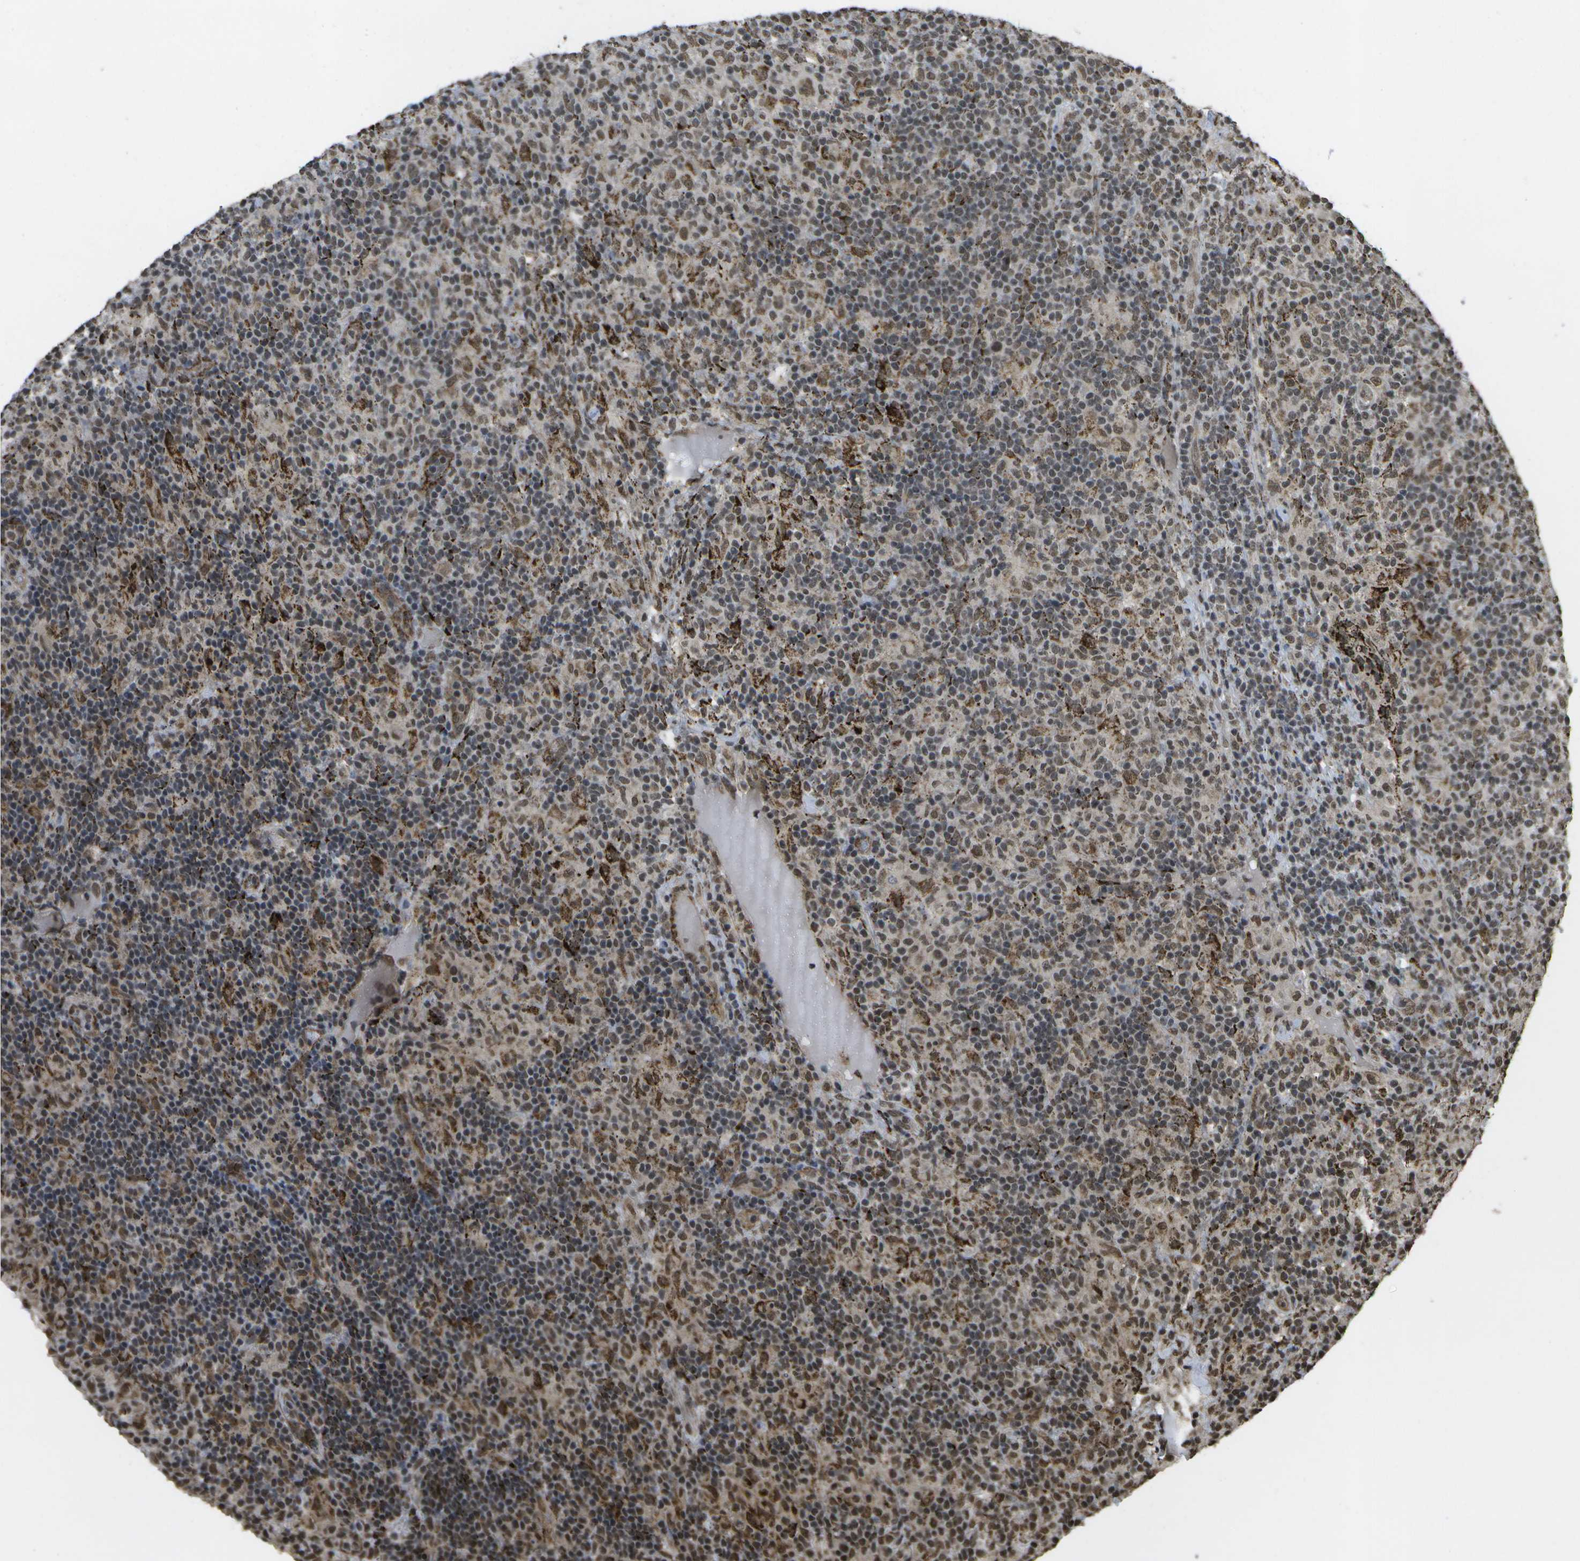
{"staining": {"intensity": "moderate", "quantity": "<25%", "location": "nuclear"}, "tissue": "lymphoma", "cell_type": "Tumor cells", "image_type": "cancer", "snomed": [{"axis": "morphology", "description": "Hodgkin's disease, NOS"}, {"axis": "topography", "description": "Lymph node"}], "caption": "Moderate nuclear expression is seen in approximately <25% of tumor cells in Hodgkin's disease. The staining was performed using DAB to visualize the protein expression in brown, while the nuclei were stained in blue with hematoxylin (Magnification: 20x).", "gene": "SPEN", "patient": {"sex": "male", "age": 70}}